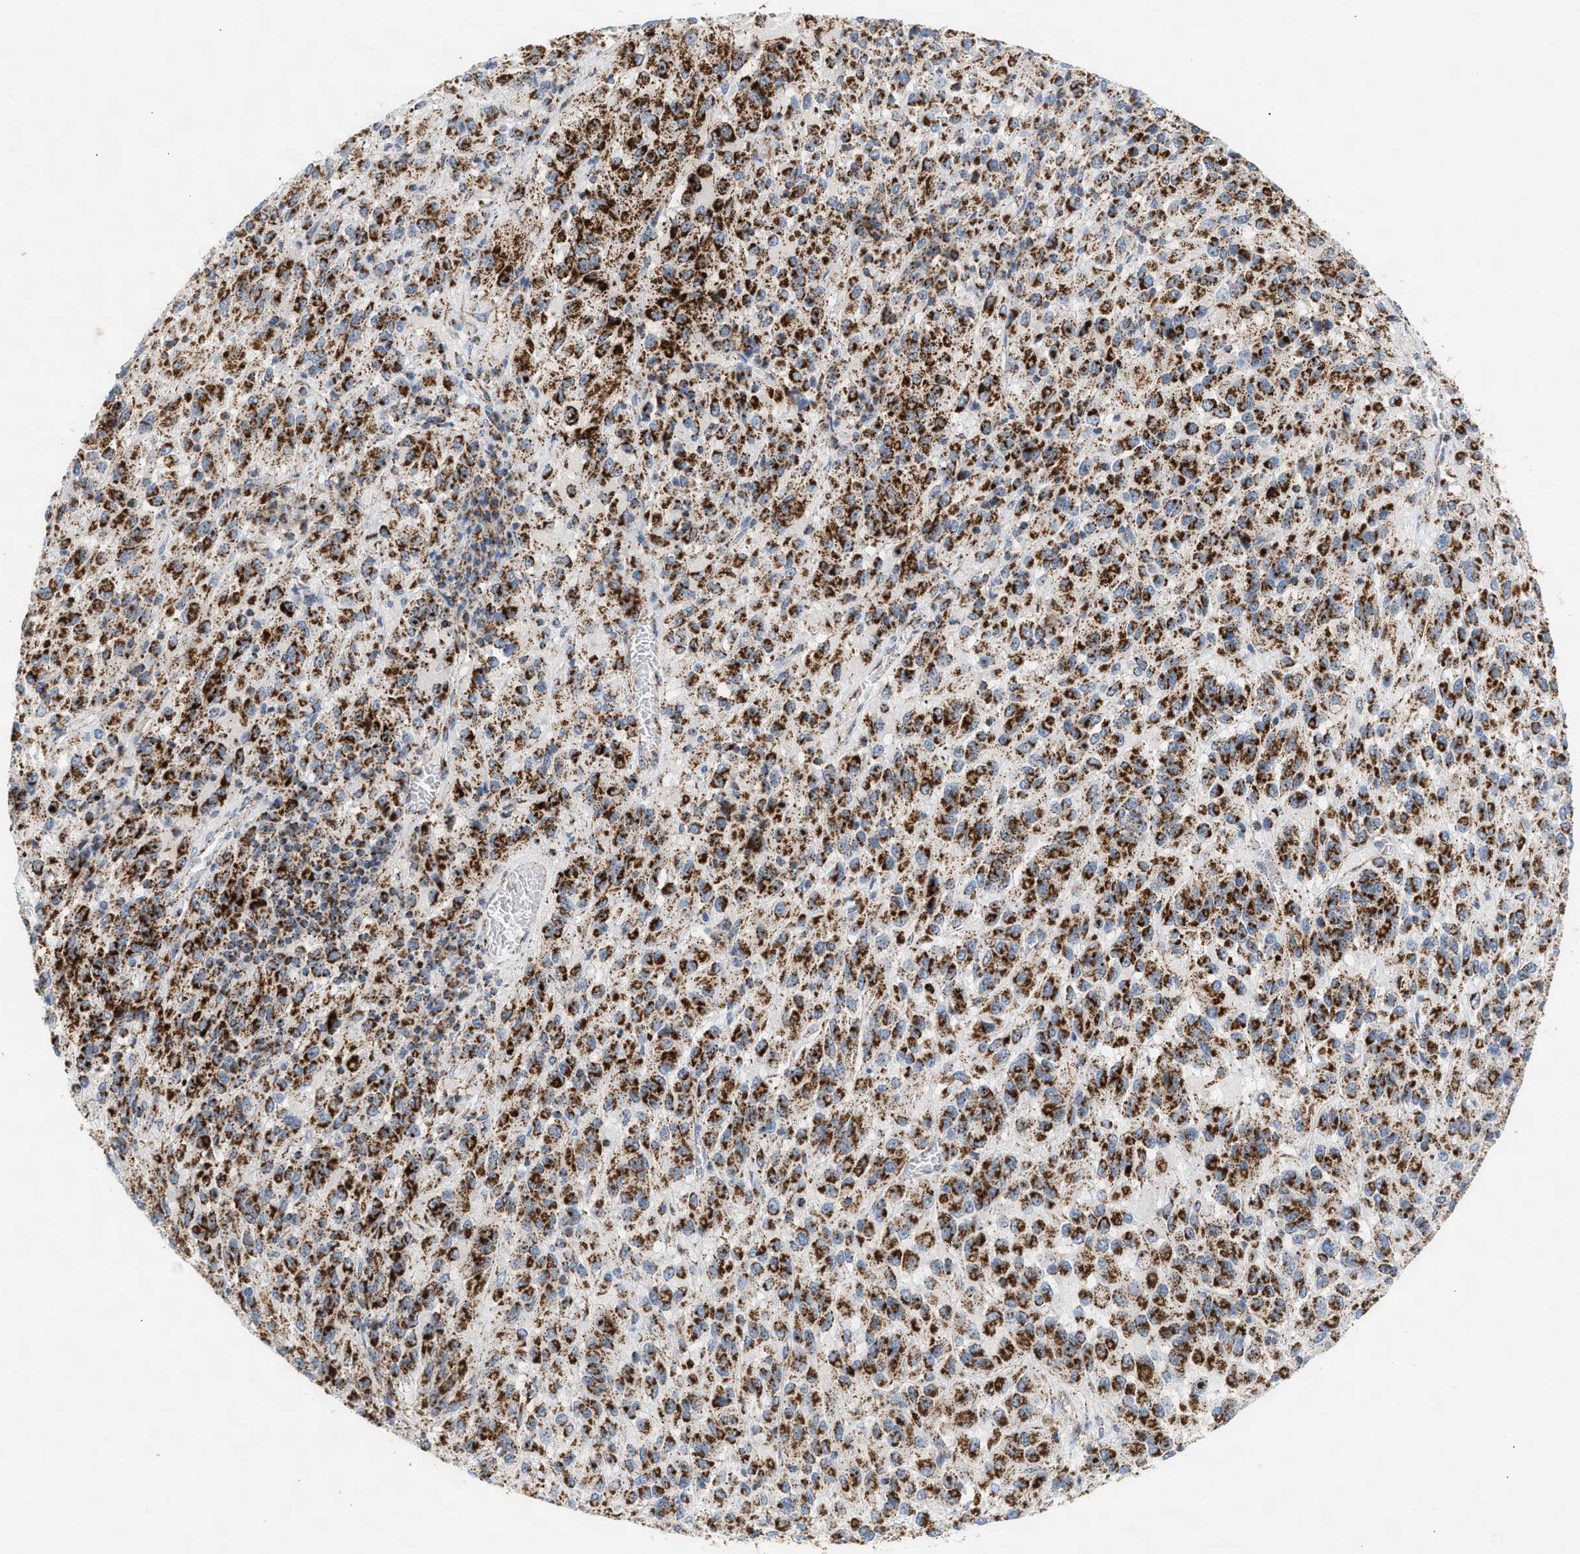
{"staining": {"intensity": "strong", "quantity": ">75%", "location": "cytoplasmic/membranous"}, "tissue": "melanoma", "cell_type": "Tumor cells", "image_type": "cancer", "snomed": [{"axis": "morphology", "description": "Malignant melanoma, Metastatic site"}, {"axis": "topography", "description": "Lung"}], "caption": "The photomicrograph reveals immunohistochemical staining of melanoma. There is strong cytoplasmic/membranous staining is seen in about >75% of tumor cells.", "gene": "OGDH", "patient": {"sex": "male", "age": 64}}